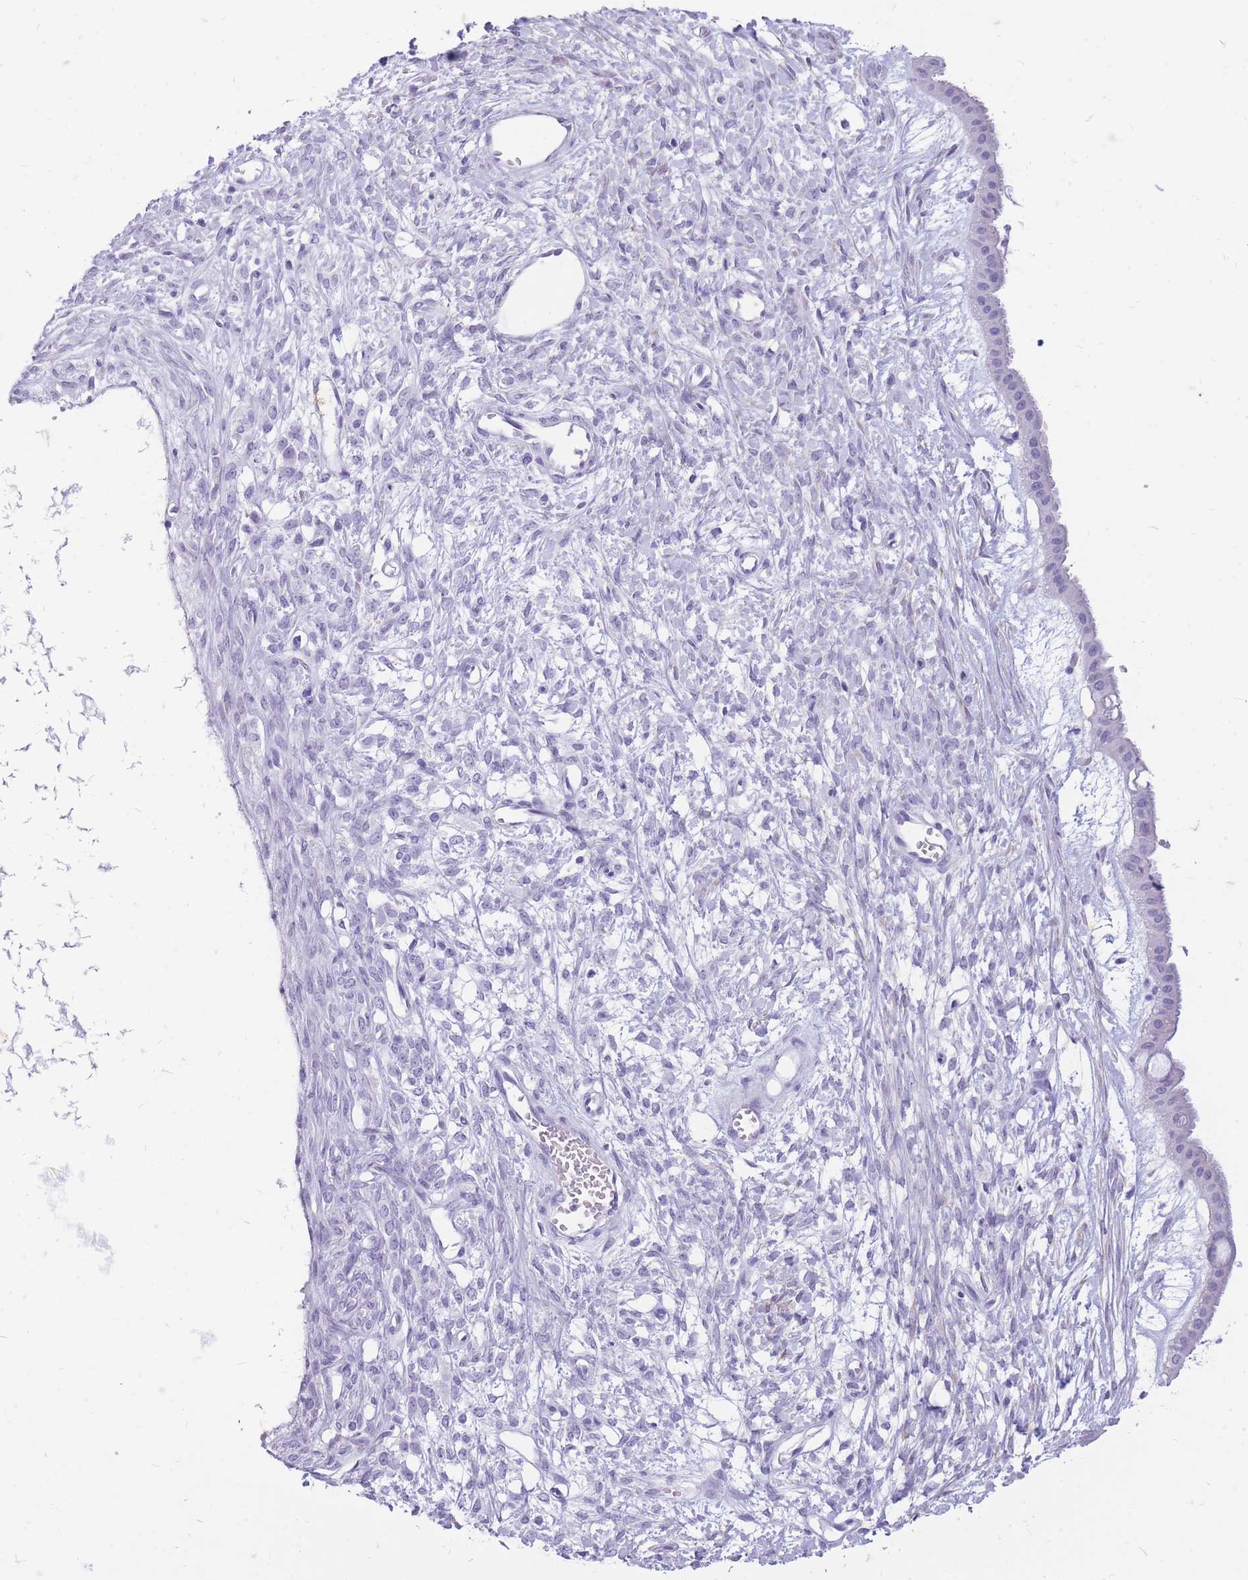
{"staining": {"intensity": "negative", "quantity": "none", "location": "none"}, "tissue": "ovarian cancer", "cell_type": "Tumor cells", "image_type": "cancer", "snomed": [{"axis": "morphology", "description": "Cystadenocarcinoma, mucinous, NOS"}, {"axis": "topography", "description": "Ovary"}], "caption": "This is an IHC photomicrograph of ovarian cancer (mucinous cystadenocarcinoma). There is no positivity in tumor cells.", "gene": "ZFP37", "patient": {"sex": "female", "age": 73}}